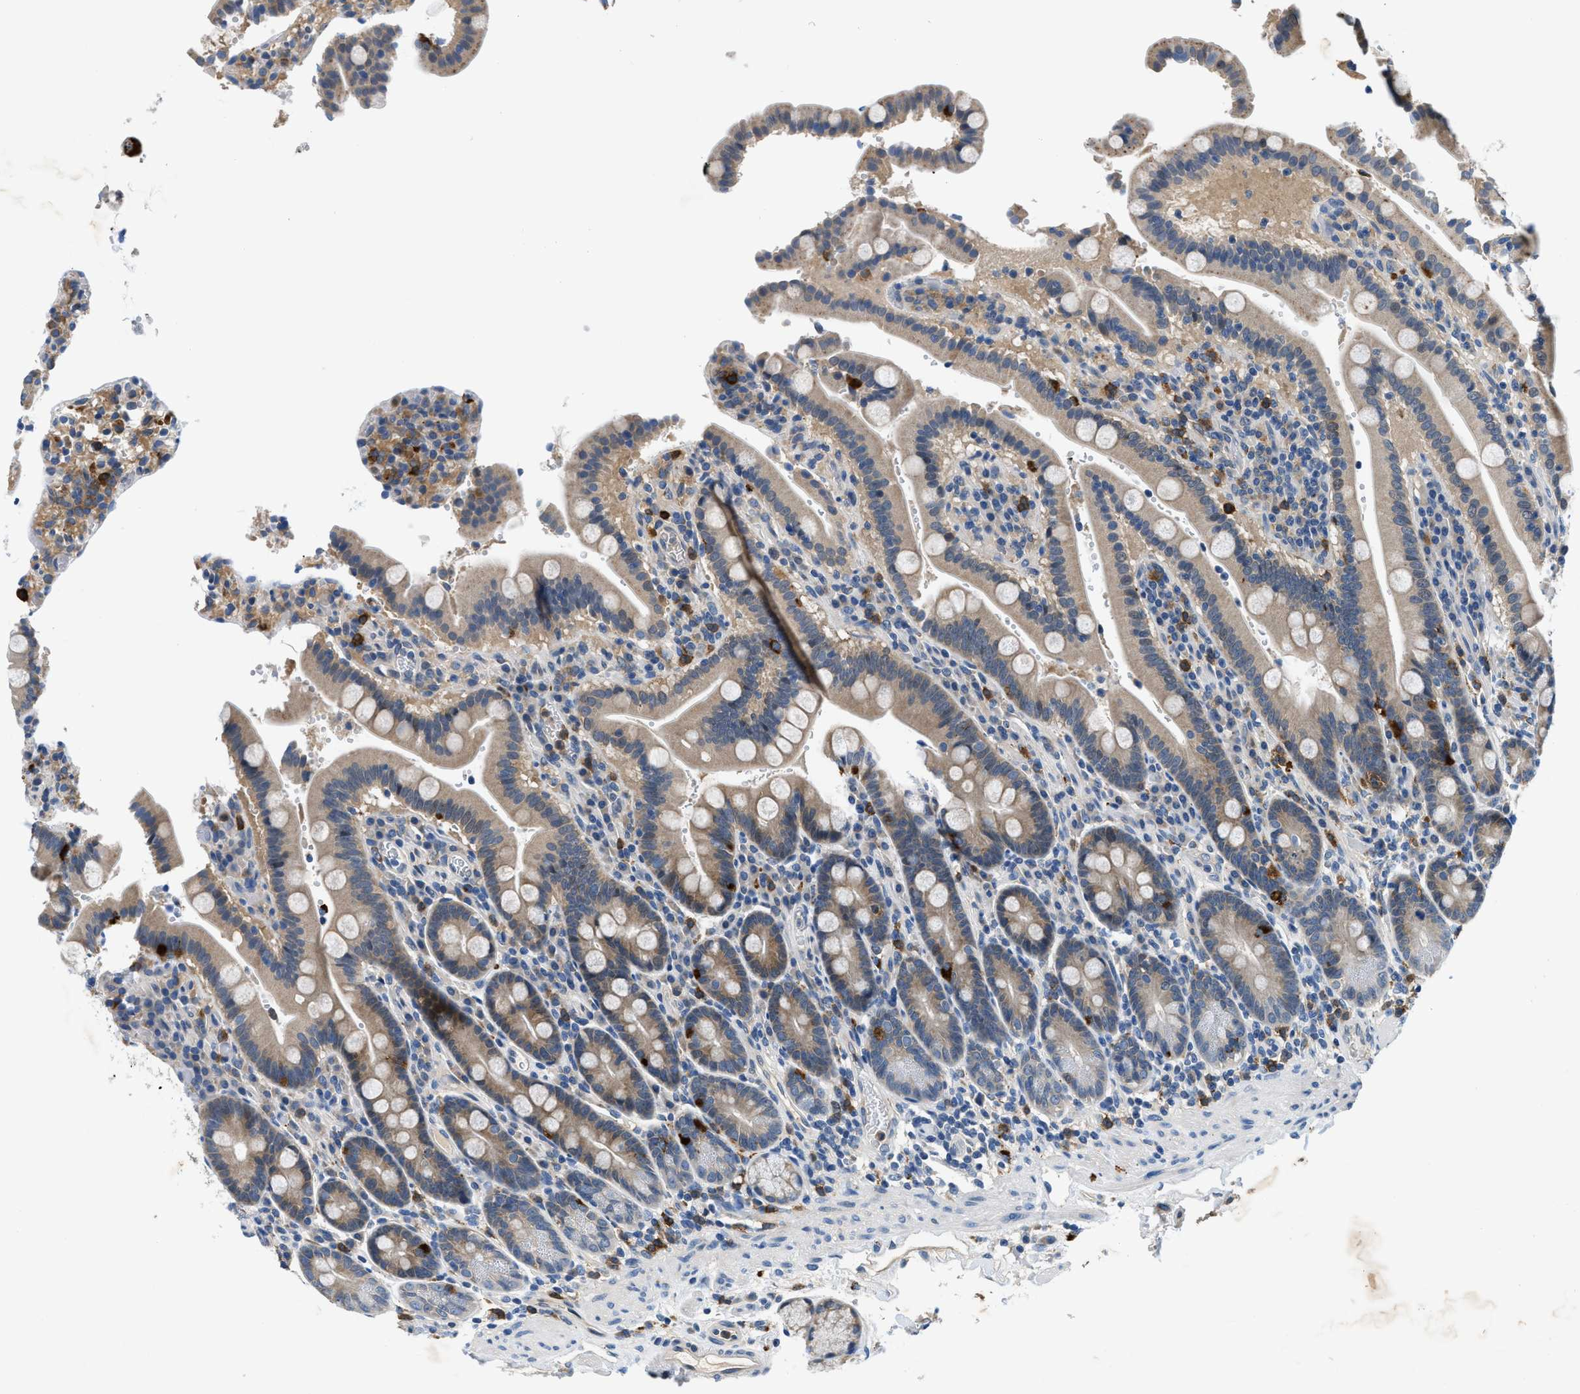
{"staining": {"intensity": "weak", "quantity": ">75%", "location": "cytoplasmic/membranous"}, "tissue": "duodenum", "cell_type": "Glandular cells", "image_type": "normal", "snomed": [{"axis": "morphology", "description": "Normal tissue, NOS"}, {"axis": "topography", "description": "Small intestine, NOS"}], "caption": "A high-resolution photomicrograph shows IHC staining of unremarkable duodenum, which shows weak cytoplasmic/membranous positivity in about >75% of glandular cells. (DAB (3,3'-diaminobenzidine) IHC with brightfield microscopy, high magnification).", "gene": "ADGRE3", "patient": {"sex": "female", "age": 71}}